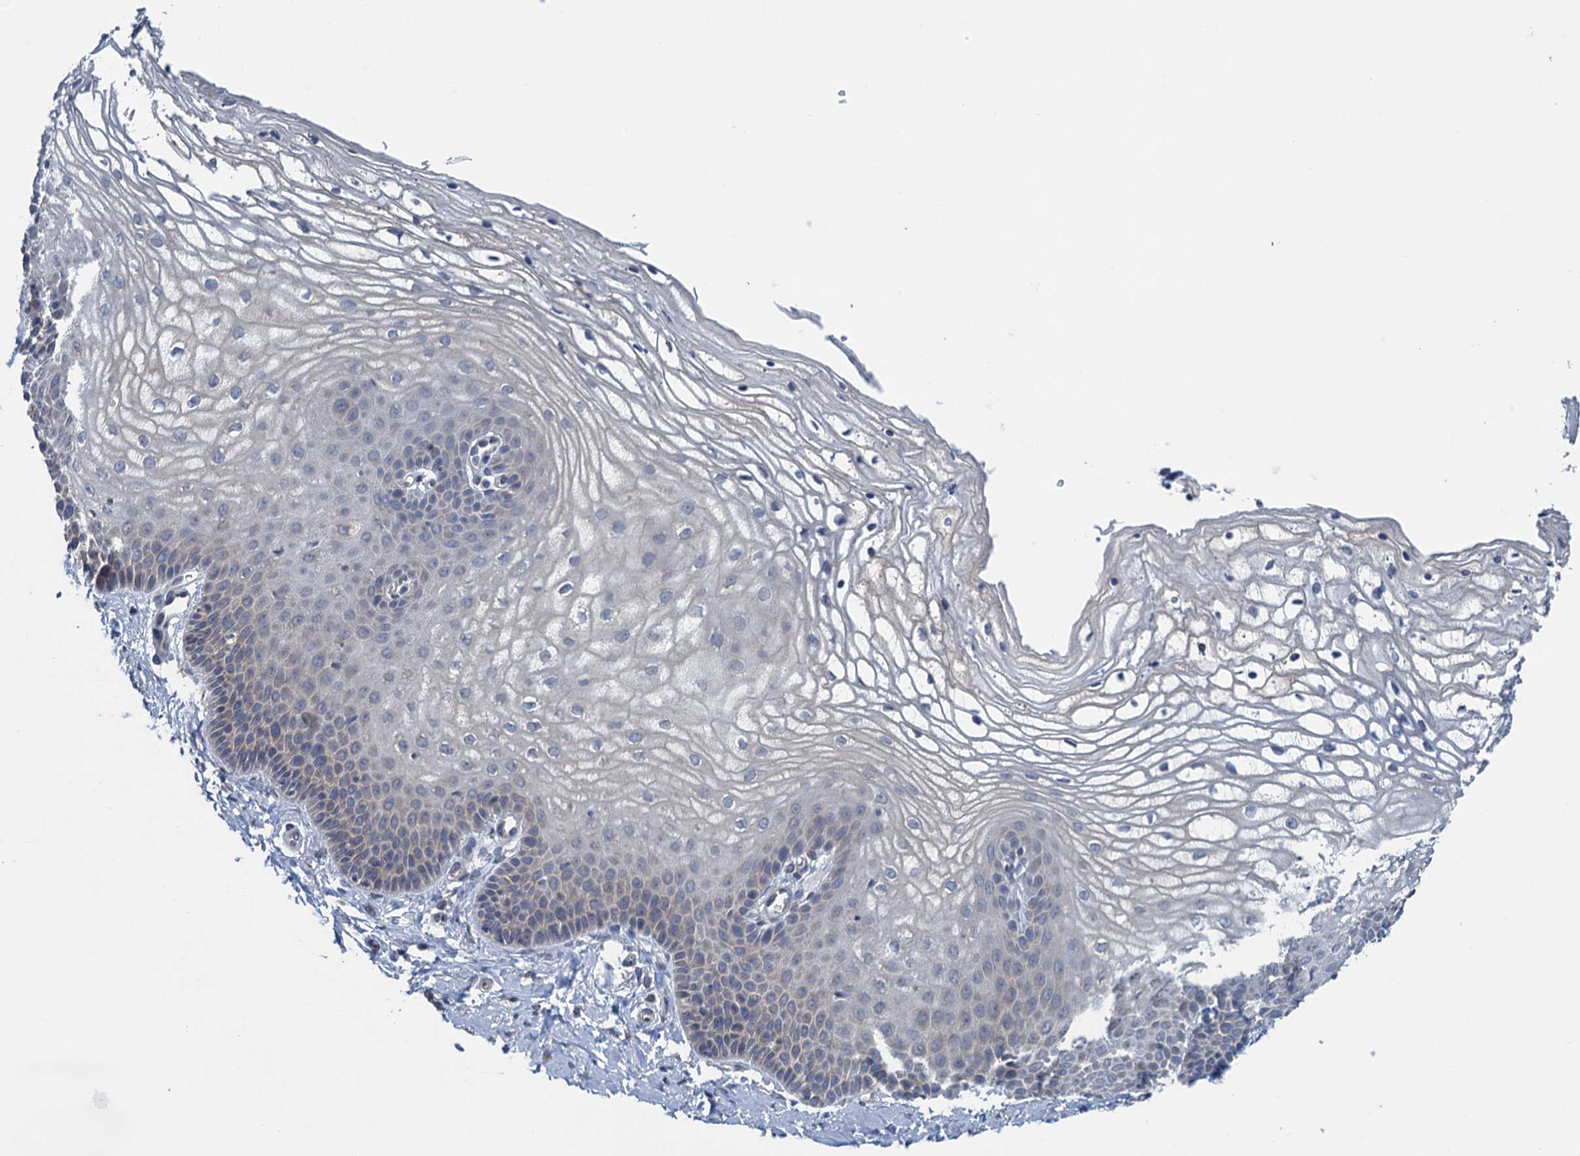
{"staining": {"intensity": "weak", "quantity": "<25%", "location": "cytoplasmic/membranous"}, "tissue": "vagina", "cell_type": "Squamous epithelial cells", "image_type": "normal", "snomed": [{"axis": "morphology", "description": "Normal tissue, NOS"}, {"axis": "topography", "description": "Vagina"}], "caption": "The micrograph reveals no significant staining in squamous epithelial cells of vagina.", "gene": "CTU2", "patient": {"sex": "female", "age": 68}}